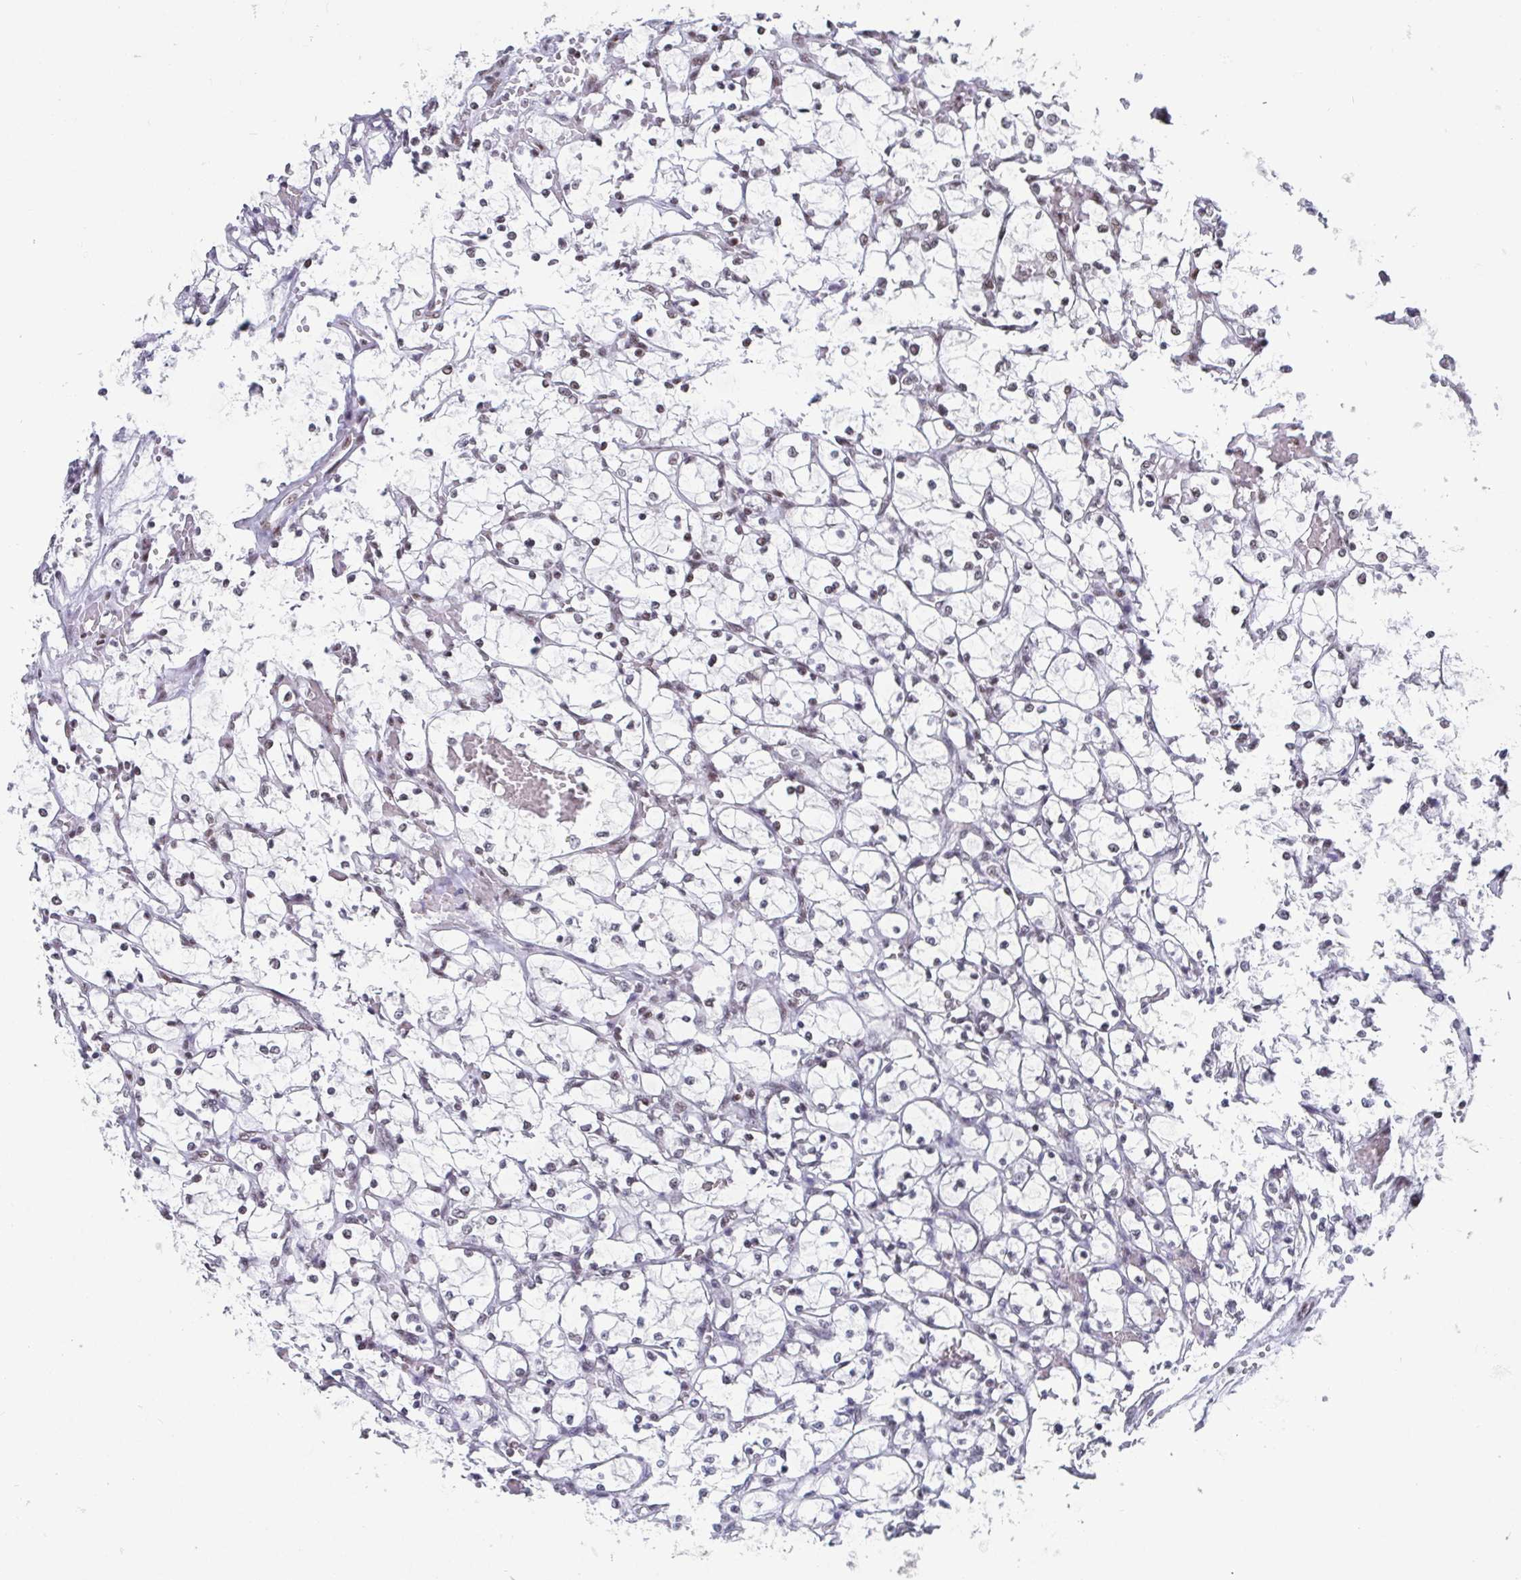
{"staining": {"intensity": "negative", "quantity": "none", "location": "none"}, "tissue": "renal cancer", "cell_type": "Tumor cells", "image_type": "cancer", "snomed": [{"axis": "morphology", "description": "Adenocarcinoma, NOS"}, {"axis": "topography", "description": "Kidney"}], "caption": "Tumor cells show no significant protein positivity in renal cancer. Brightfield microscopy of immunohistochemistry (IHC) stained with DAB (brown) and hematoxylin (blue), captured at high magnification.", "gene": "CTCF", "patient": {"sex": "female", "age": 69}}